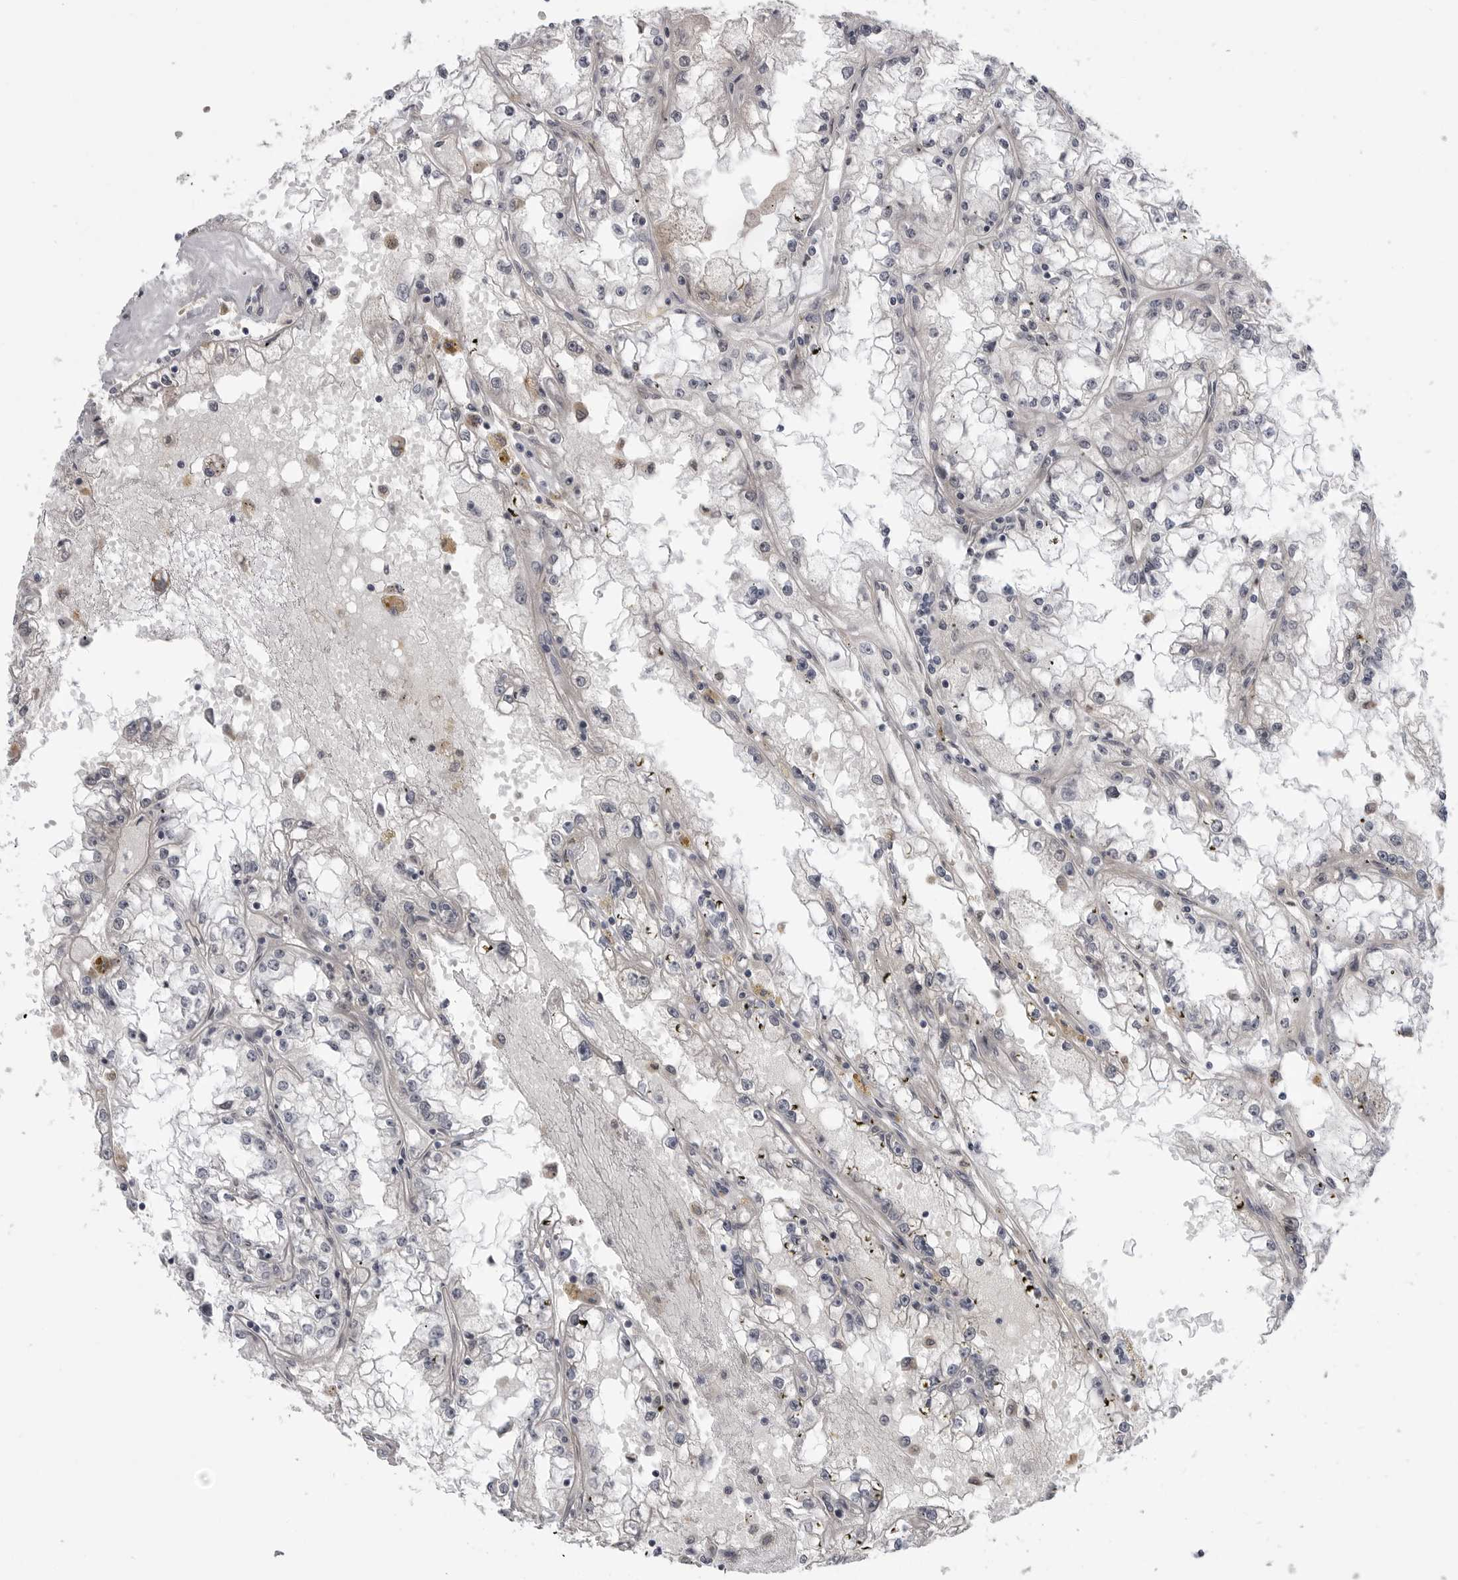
{"staining": {"intensity": "negative", "quantity": "none", "location": "none"}, "tissue": "renal cancer", "cell_type": "Tumor cells", "image_type": "cancer", "snomed": [{"axis": "morphology", "description": "Adenocarcinoma, NOS"}, {"axis": "topography", "description": "Kidney"}], "caption": "High power microscopy photomicrograph of an immunohistochemistry histopathology image of adenocarcinoma (renal), revealing no significant staining in tumor cells.", "gene": "LRRC45", "patient": {"sex": "male", "age": 56}}